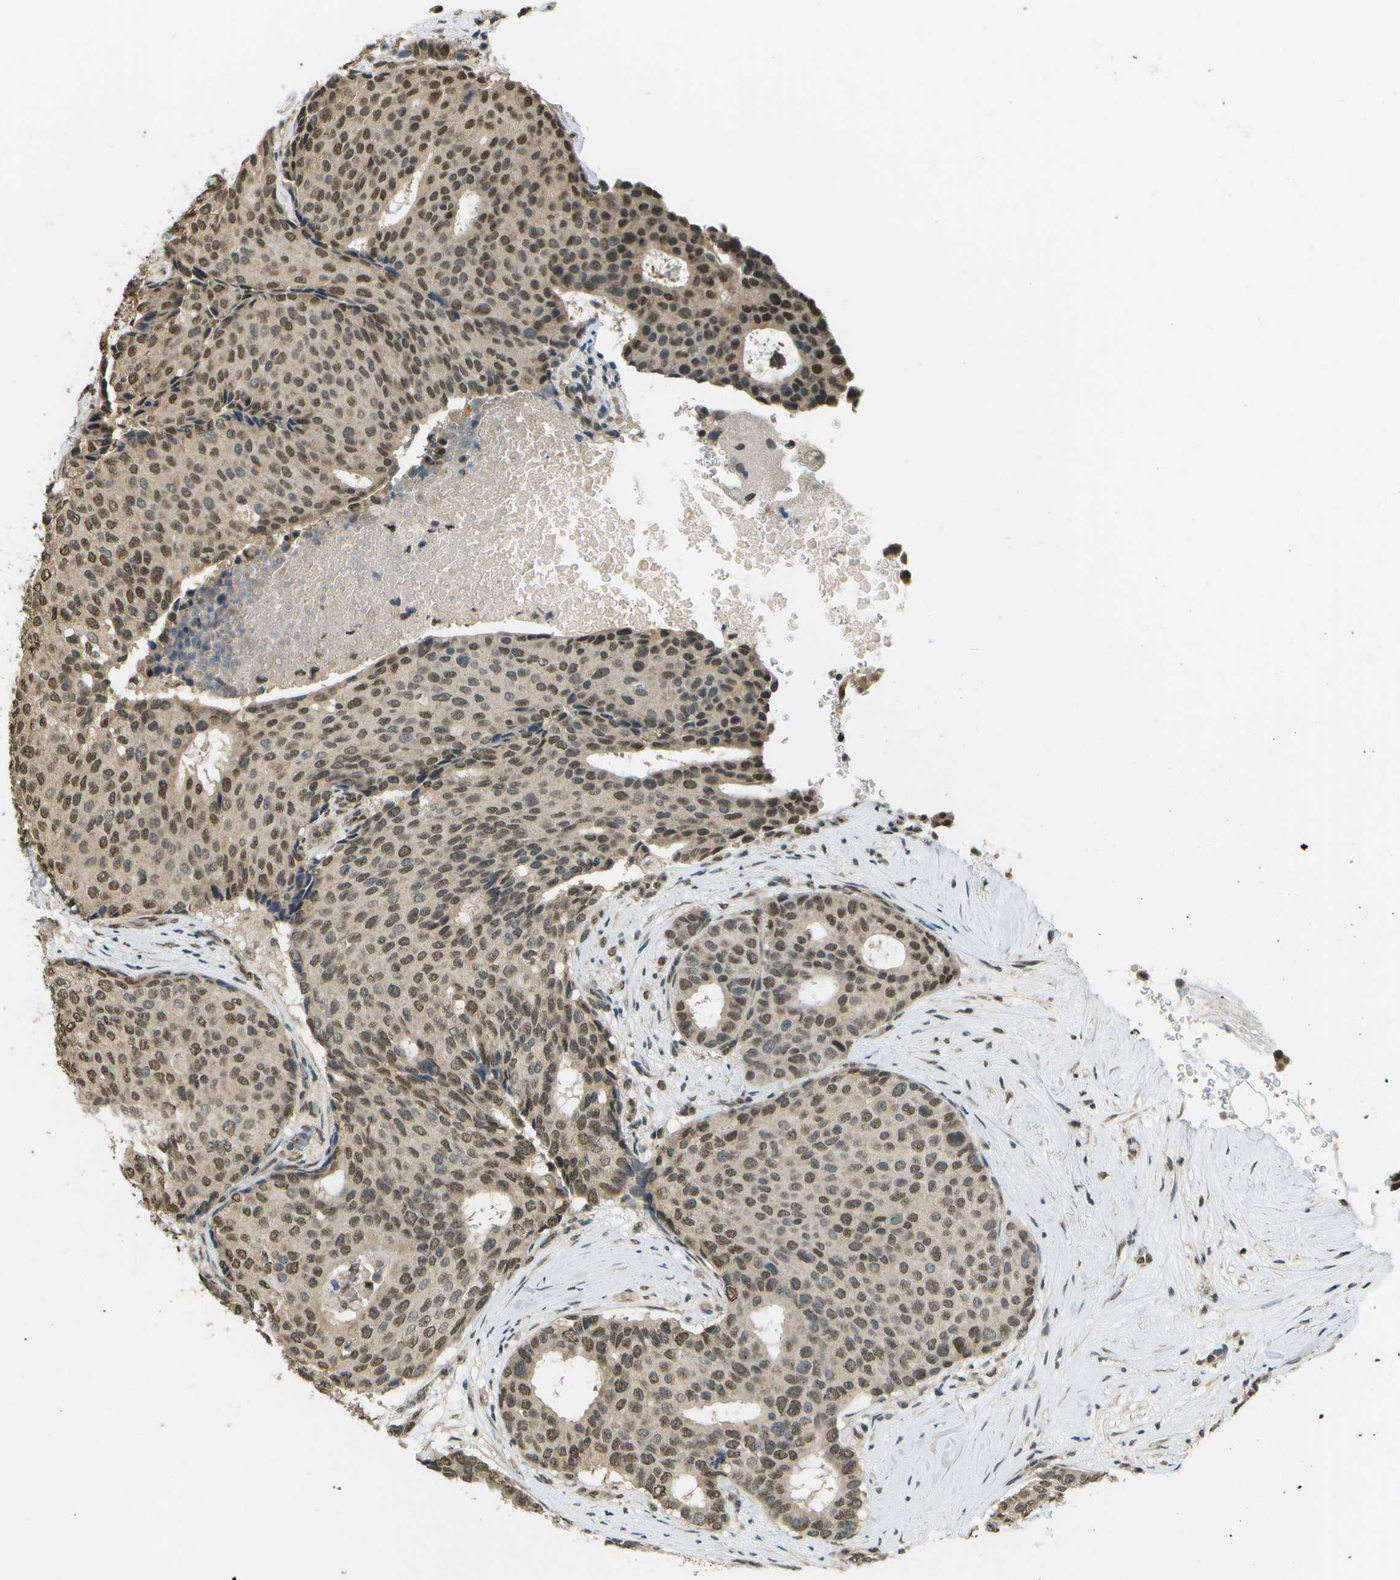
{"staining": {"intensity": "moderate", "quantity": ">75%", "location": "nuclear"}, "tissue": "breast cancer", "cell_type": "Tumor cells", "image_type": "cancer", "snomed": [{"axis": "morphology", "description": "Duct carcinoma"}, {"axis": "topography", "description": "Breast"}], "caption": "This is an image of immunohistochemistry (IHC) staining of breast infiltrating ductal carcinoma, which shows moderate expression in the nuclear of tumor cells.", "gene": "ABL2", "patient": {"sex": "female", "age": 75}}